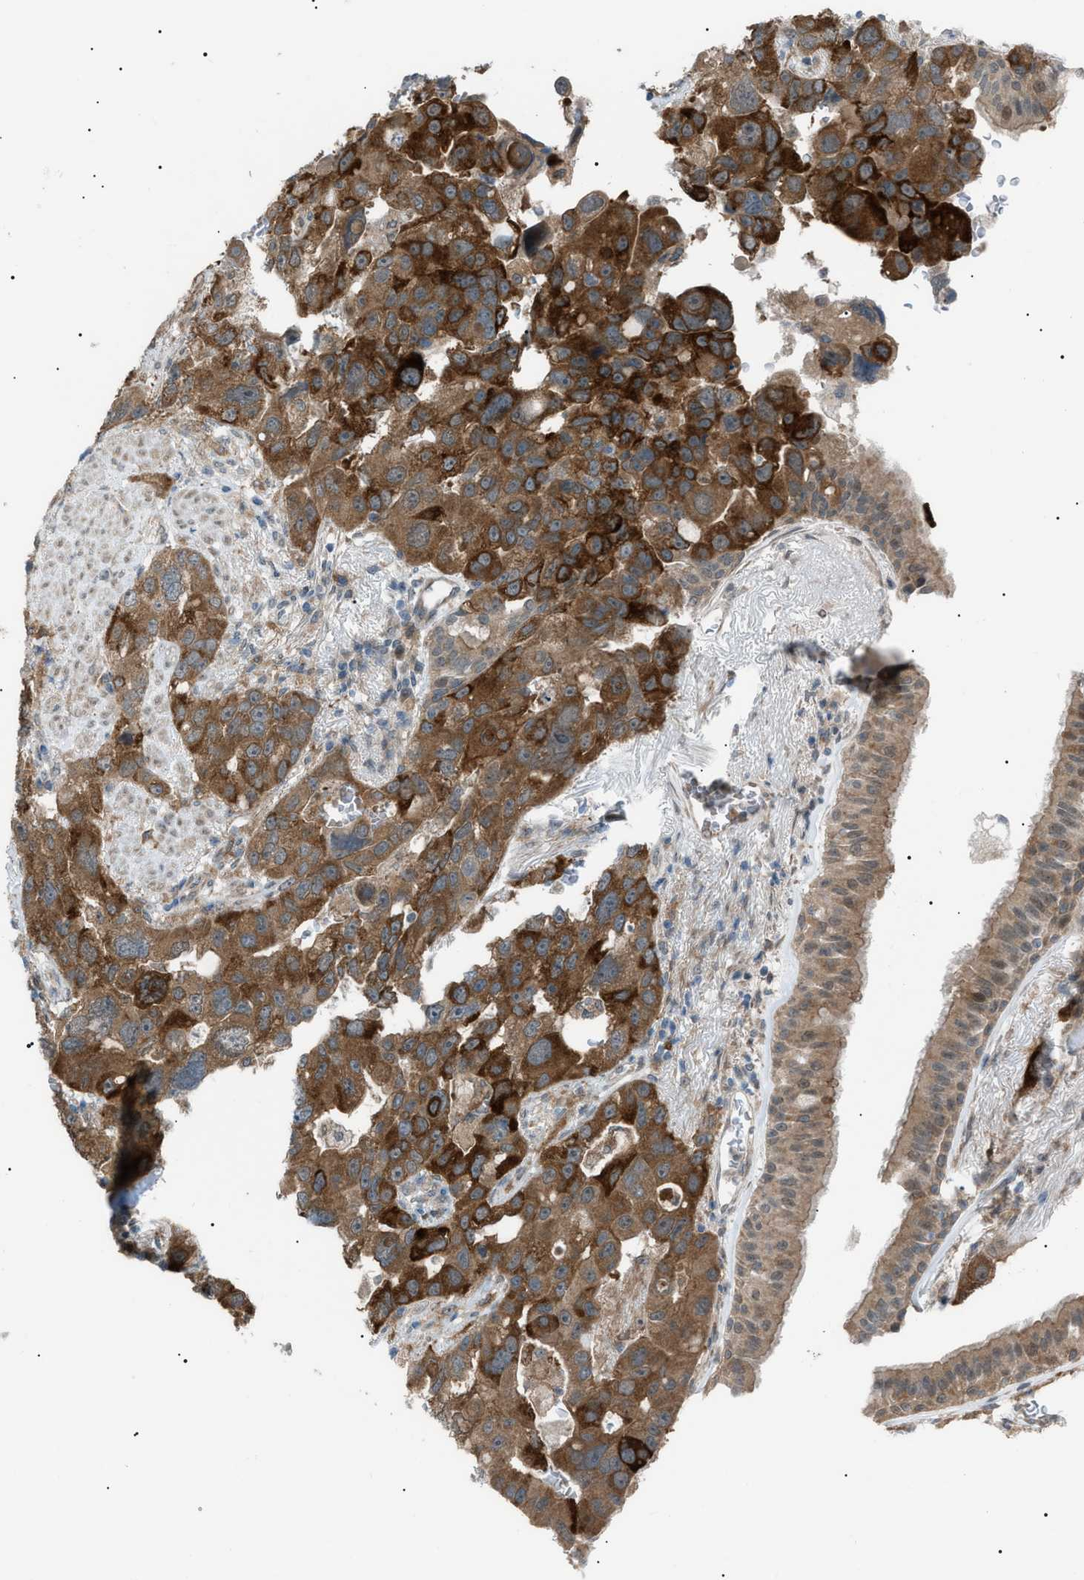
{"staining": {"intensity": "moderate", "quantity": ">75%", "location": "cytoplasmic/membranous"}, "tissue": "bronchus", "cell_type": "Respiratory epithelial cells", "image_type": "normal", "snomed": [{"axis": "morphology", "description": "Normal tissue, NOS"}, {"axis": "morphology", "description": "Adenocarcinoma, NOS"}, {"axis": "morphology", "description": "Adenocarcinoma, metastatic, NOS"}, {"axis": "topography", "description": "Lymph node"}, {"axis": "topography", "description": "Bronchus"}, {"axis": "topography", "description": "Lung"}], "caption": "The image shows immunohistochemical staining of benign bronchus. There is moderate cytoplasmic/membranous positivity is seen in approximately >75% of respiratory epithelial cells.", "gene": "LPIN2", "patient": {"sex": "female", "age": 54}}